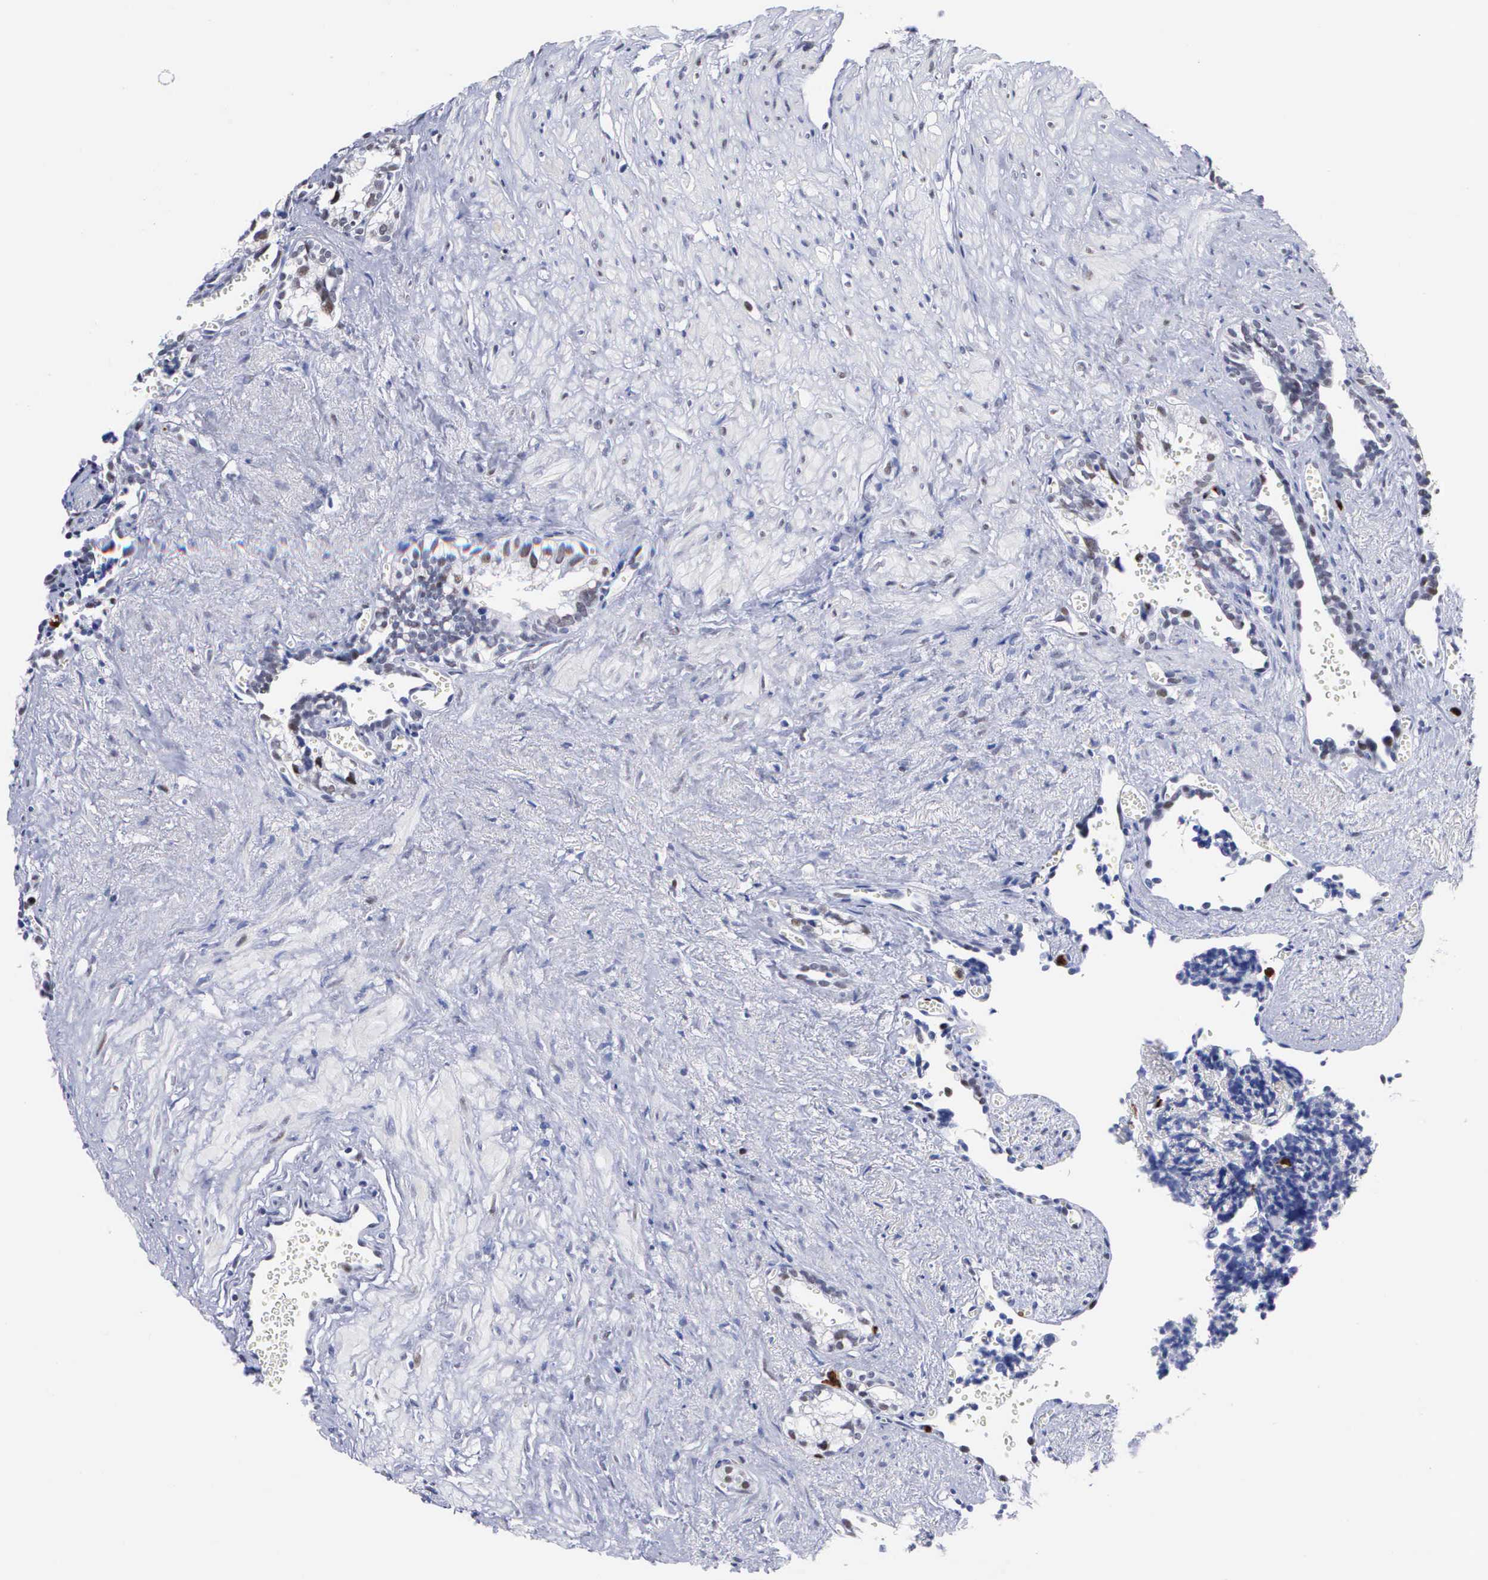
{"staining": {"intensity": "negative", "quantity": "none", "location": "none"}, "tissue": "seminal vesicle", "cell_type": "Glandular cells", "image_type": "normal", "snomed": [{"axis": "morphology", "description": "Normal tissue, NOS"}, {"axis": "topography", "description": "Seminal veicle"}], "caption": "High power microscopy histopathology image of an immunohistochemistry (IHC) image of unremarkable seminal vesicle, revealing no significant positivity in glandular cells.", "gene": "SPIN3", "patient": {"sex": "male", "age": 60}}